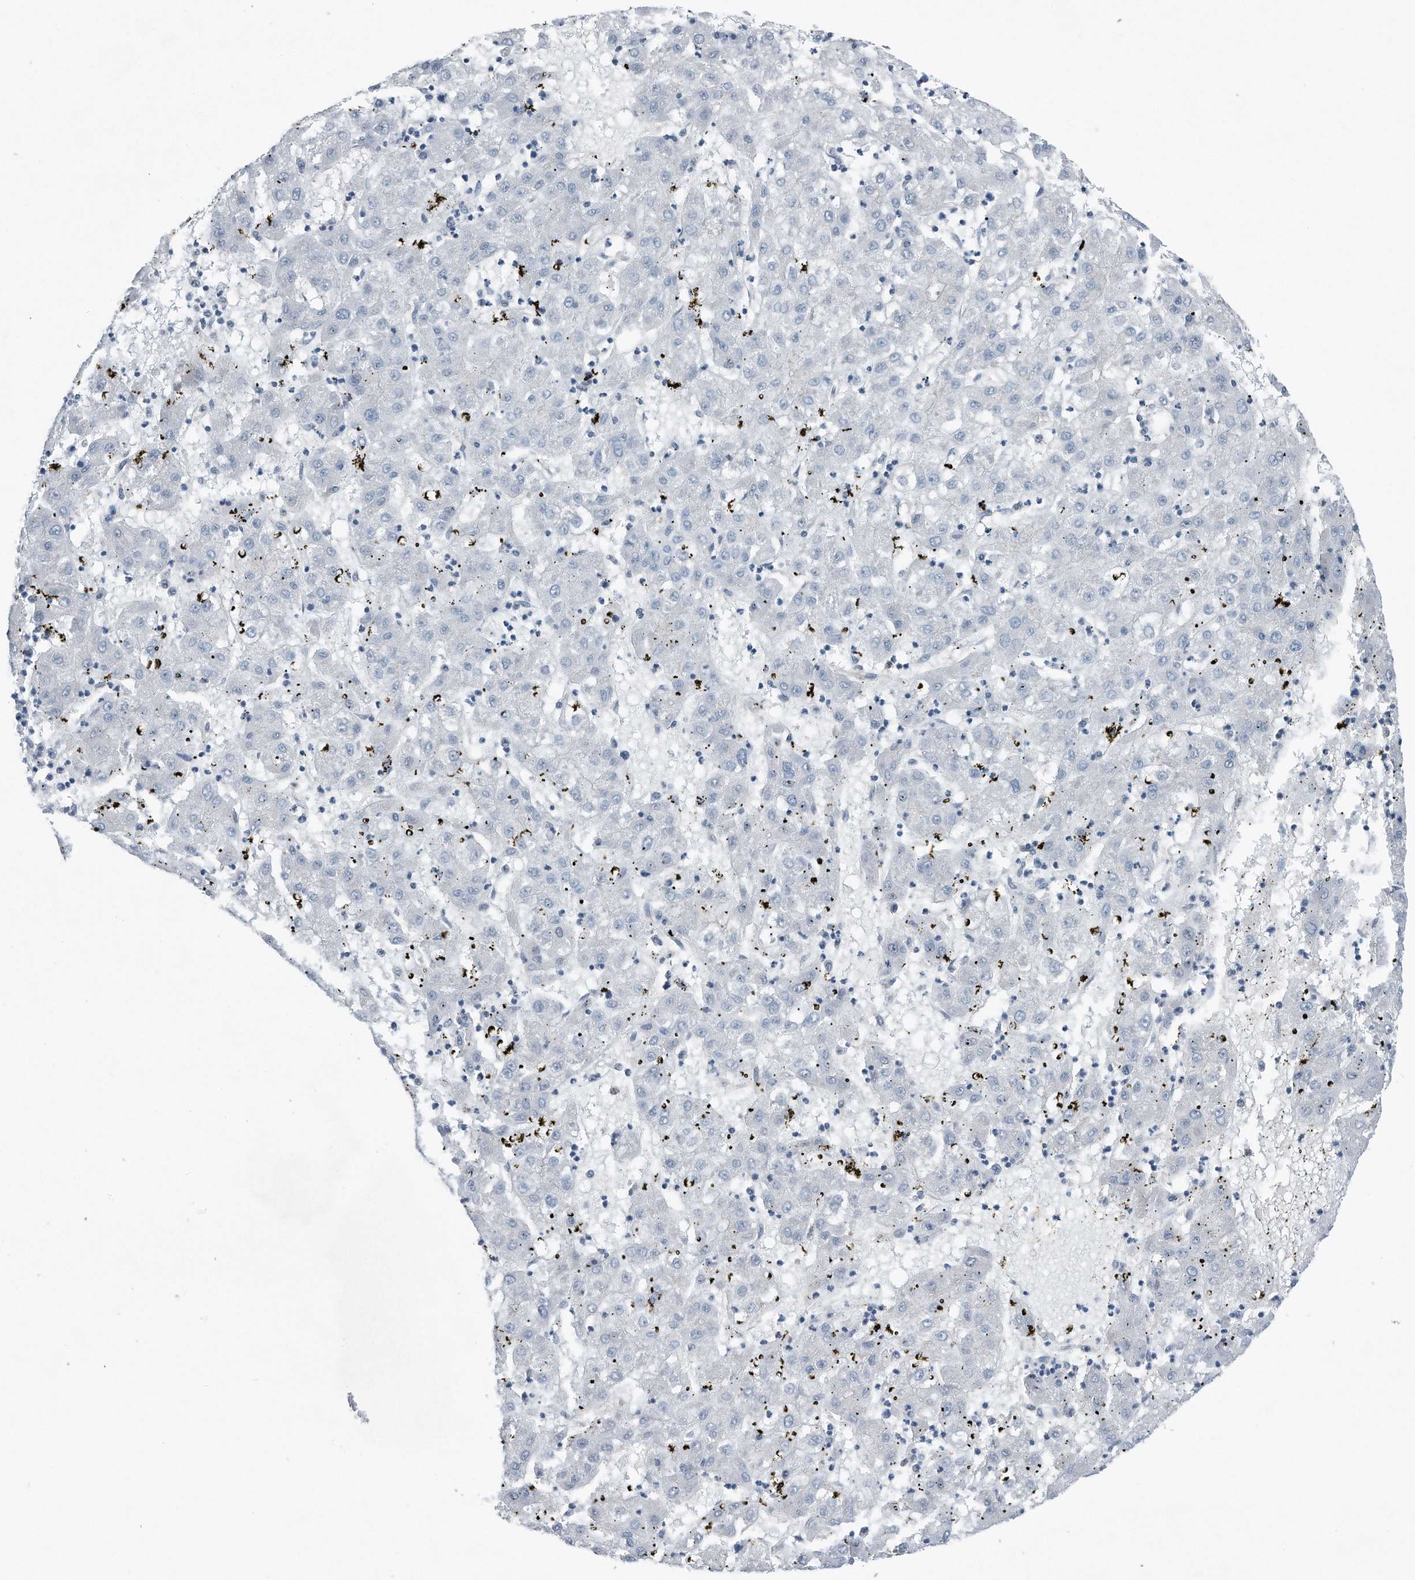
{"staining": {"intensity": "negative", "quantity": "none", "location": "none"}, "tissue": "liver cancer", "cell_type": "Tumor cells", "image_type": "cancer", "snomed": [{"axis": "morphology", "description": "Carcinoma, Hepatocellular, NOS"}, {"axis": "topography", "description": "Liver"}], "caption": "DAB (3,3'-diaminobenzidine) immunohistochemical staining of hepatocellular carcinoma (liver) exhibits no significant staining in tumor cells.", "gene": "YRDC", "patient": {"sex": "male", "age": 72}}